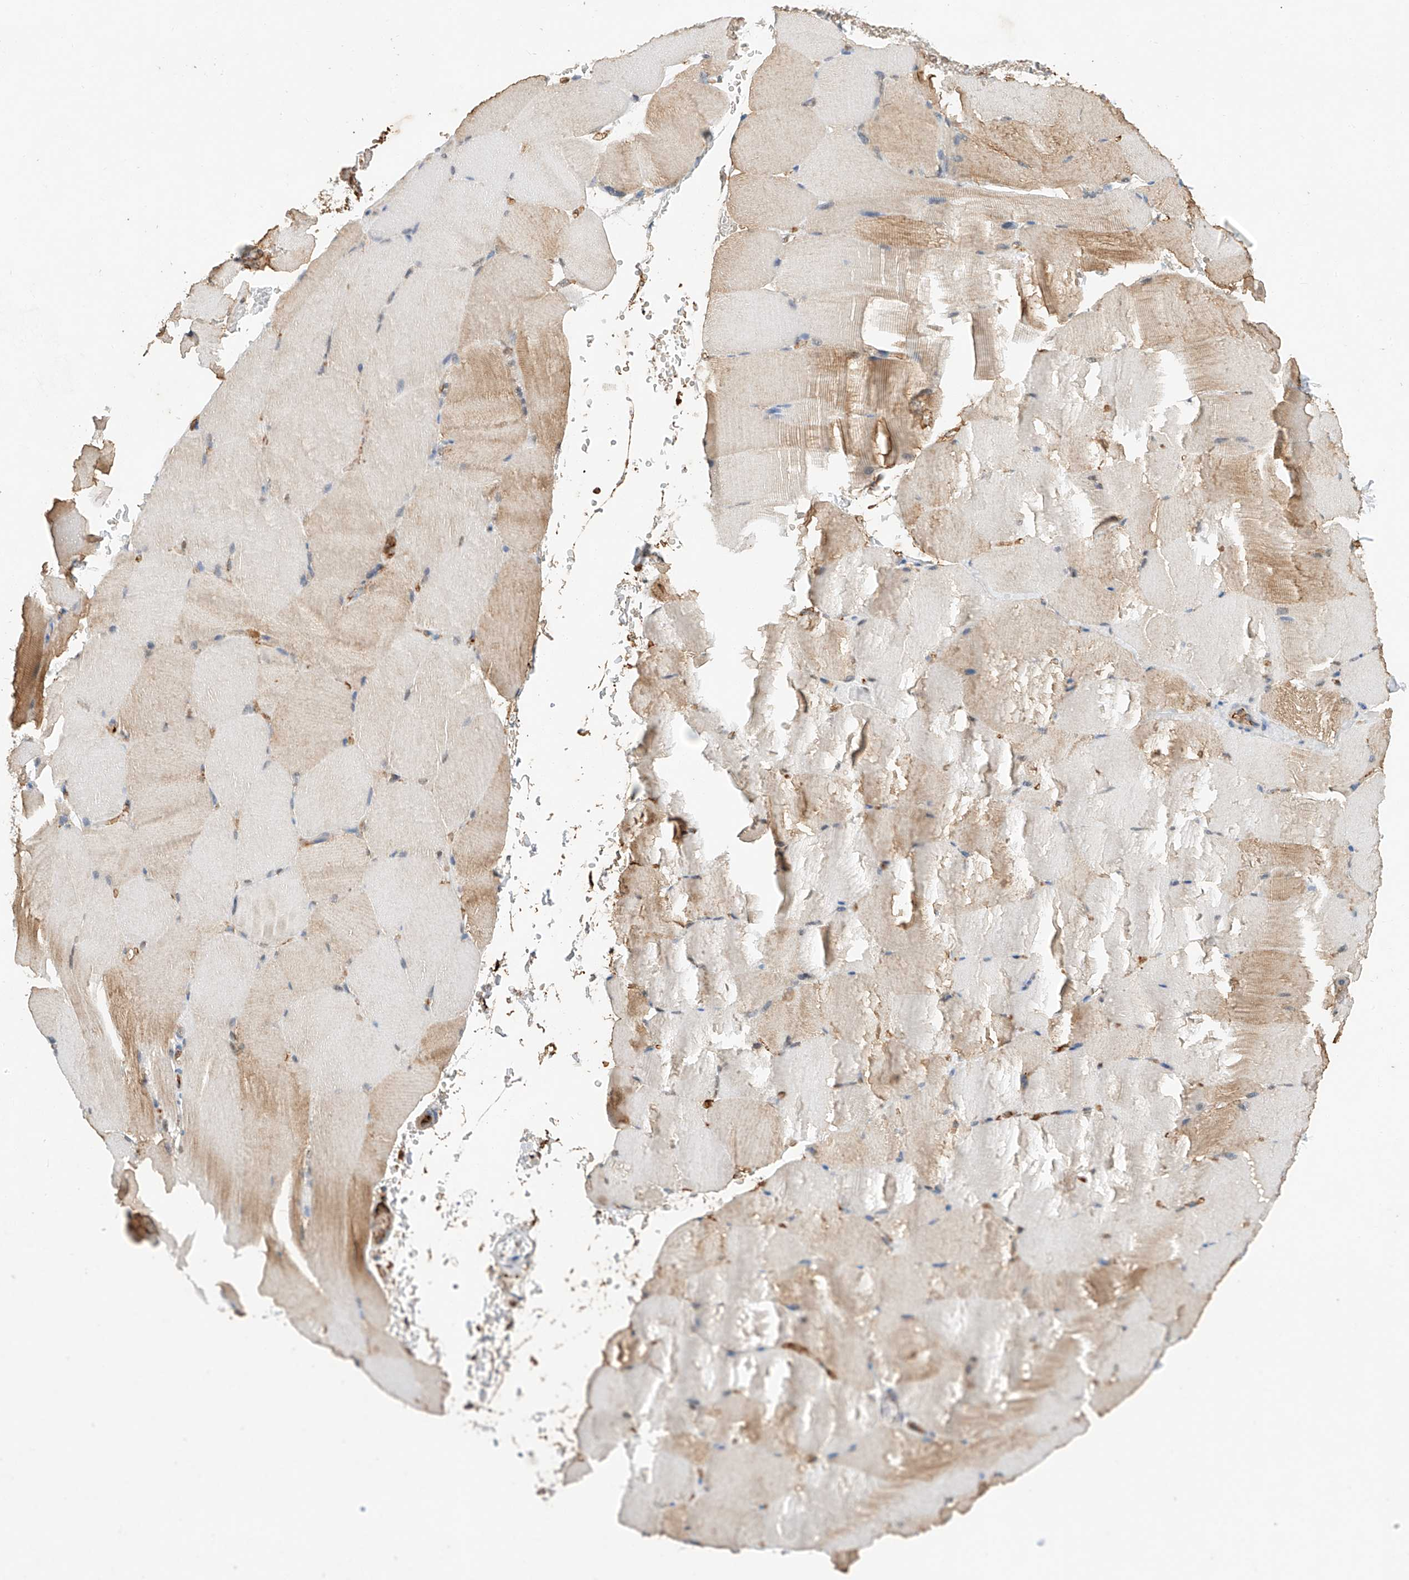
{"staining": {"intensity": "weak", "quantity": "25%-75%", "location": "cytoplasmic/membranous"}, "tissue": "skeletal muscle", "cell_type": "Myocytes", "image_type": "normal", "snomed": [{"axis": "morphology", "description": "Normal tissue, NOS"}, {"axis": "topography", "description": "Skeletal muscle"}, {"axis": "topography", "description": "Parathyroid gland"}], "caption": "Brown immunohistochemical staining in unremarkable skeletal muscle demonstrates weak cytoplasmic/membranous positivity in about 25%-75% of myocytes. (DAB IHC with brightfield microscopy, high magnification).", "gene": "CTDP1", "patient": {"sex": "female", "age": 37}}